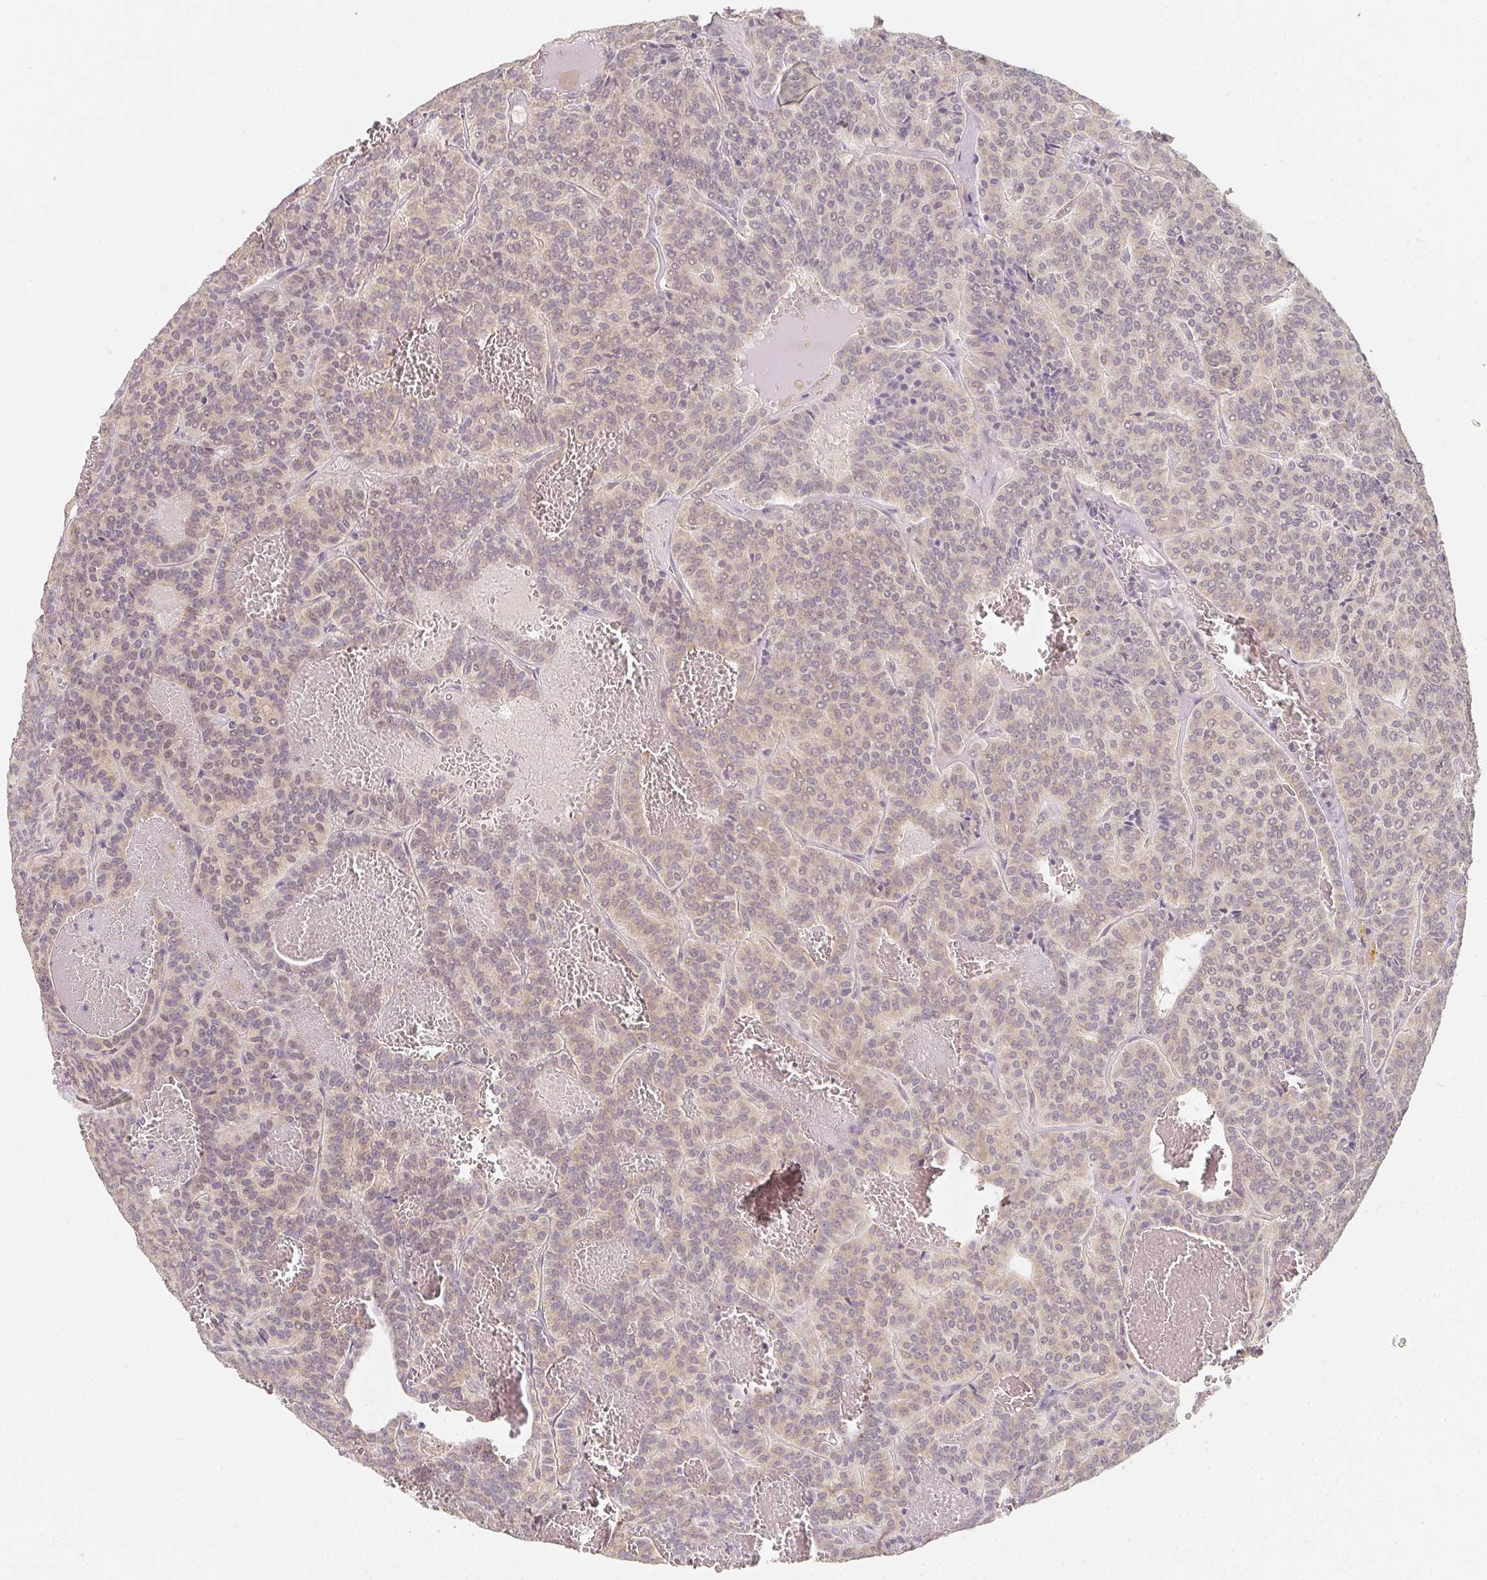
{"staining": {"intensity": "weak", "quantity": ">75%", "location": "cytoplasmic/membranous,nuclear"}, "tissue": "carcinoid", "cell_type": "Tumor cells", "image_type": "cancer", "snomed": [{"axis": "morphology", "description": "Carcinoid, malignant, NOS"}, {"axis": "topography", "description": "Lung"}], "caption": "Tumor cells reveal low levels of weak cytoplasmic/membranous and nuclear expression in about >75% of cells in human malignant carcinoid. (Brightfield microscopy of DAB IHC at high magnification).", "gene": "SOAT1", "patient": {"sex": "male", "age": 70}}